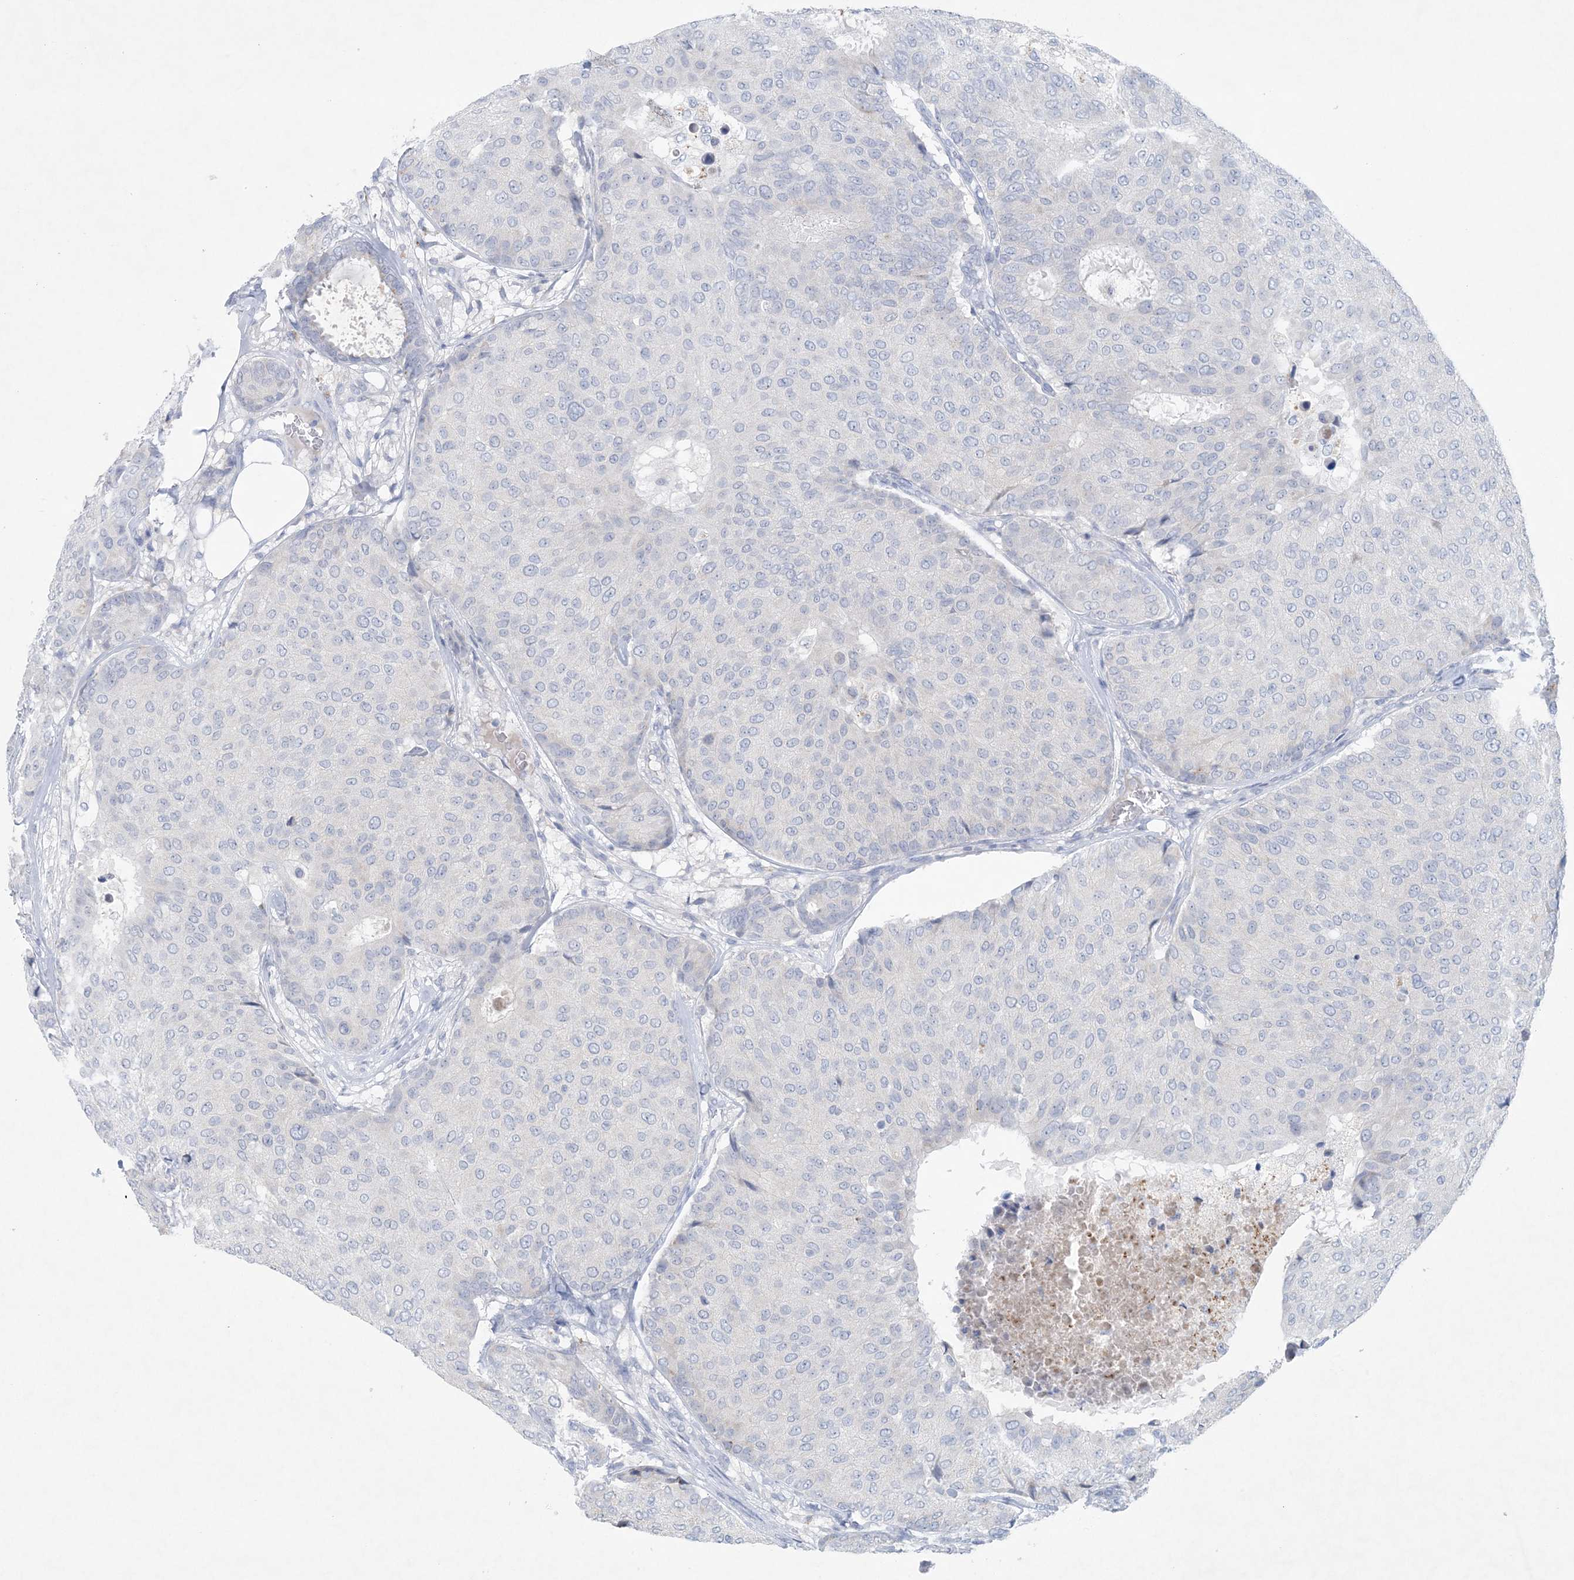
{"staining": {"intensity": "negative", "quantity": "none", "location": "none"}, "tissue": "breast cancer", "cell_type": "Tumor cells", "image_type": "cancer", "snomed": [{"axis": "morphology", "description": "Duct carcinoma"}, {"axis": "topography", "description": "Breast"}], "caption": "There is no significant expression in tumor cells of breast cancer.", "gene": "GABRG1", "patient": {"sex": "female", "age": 75}}